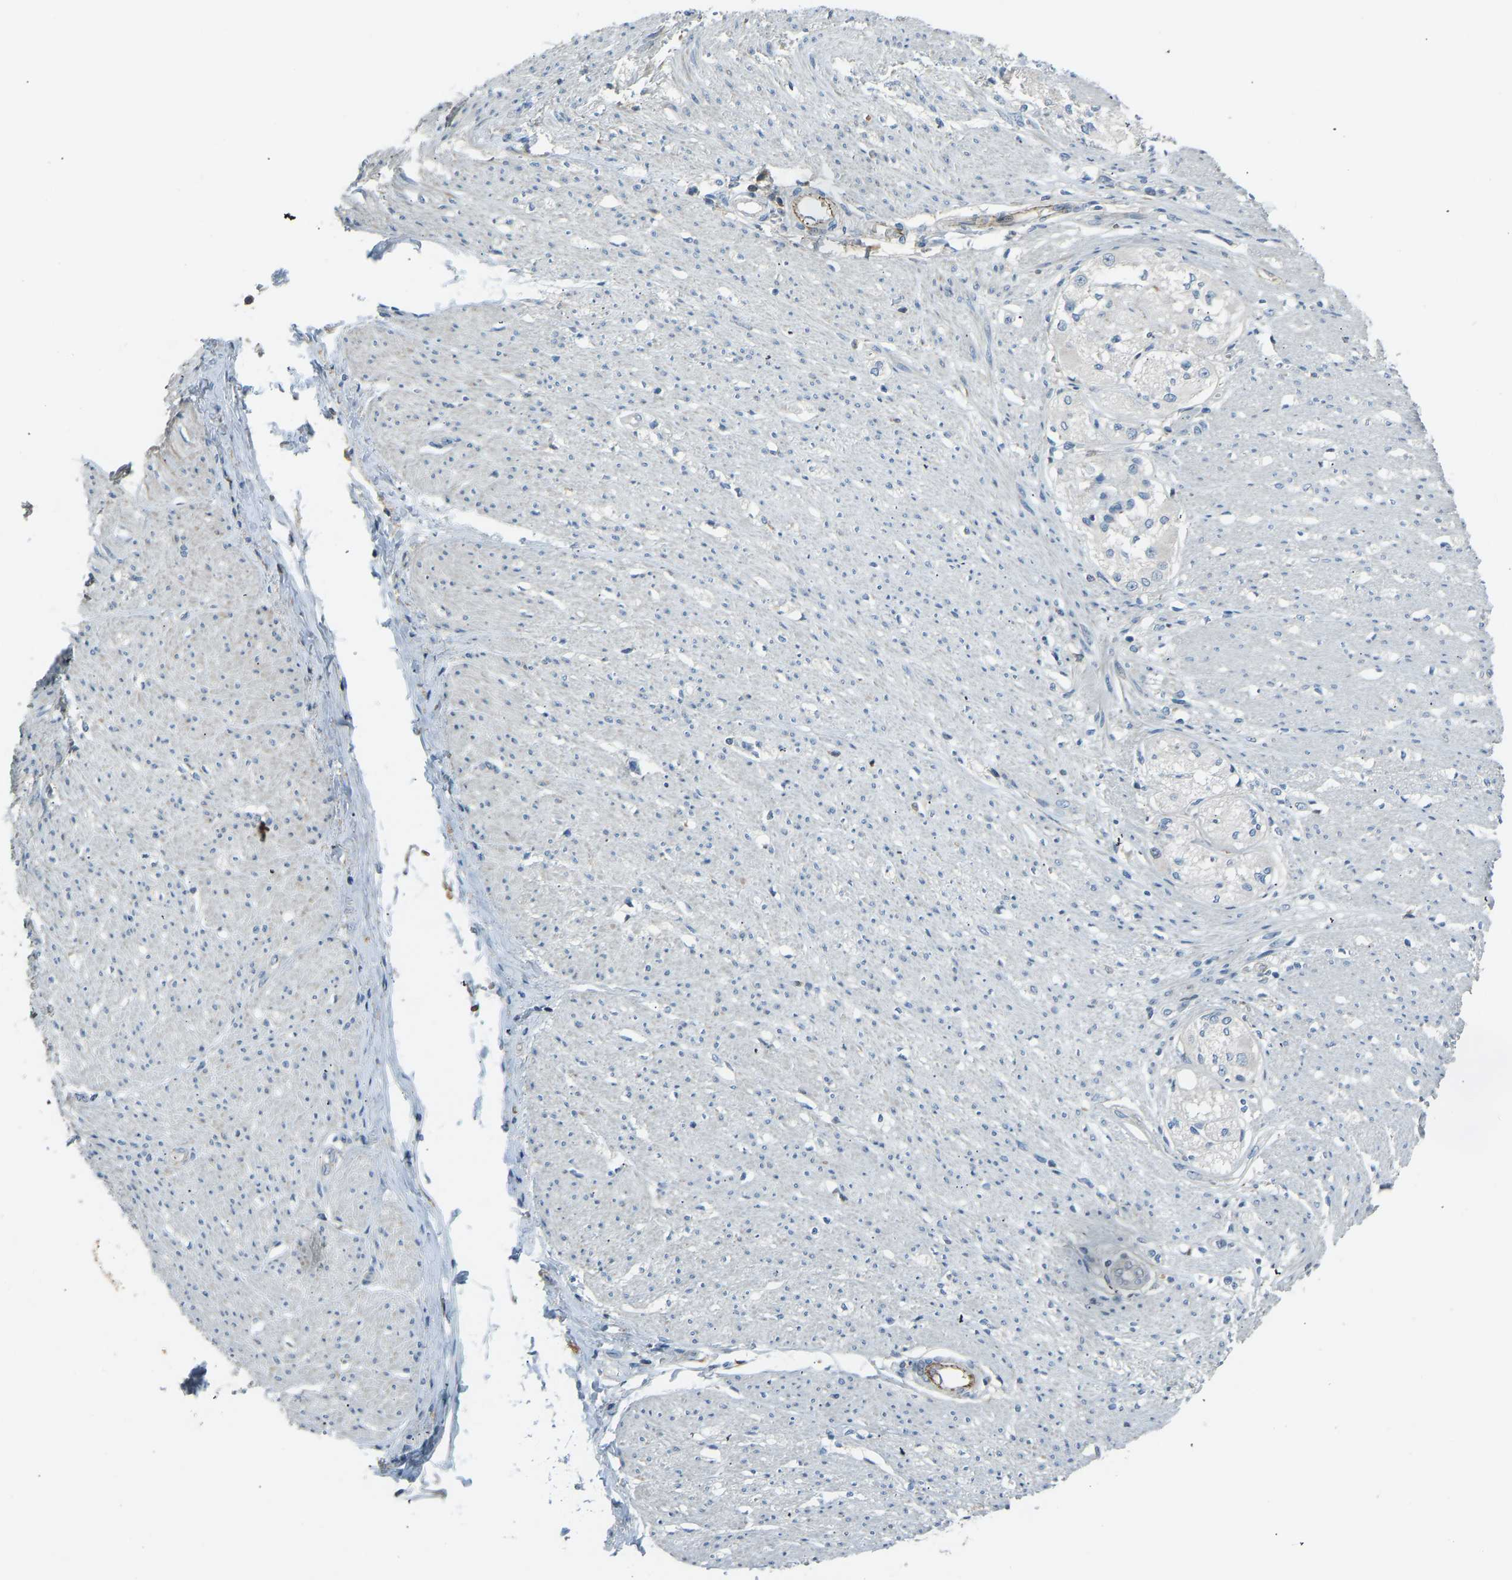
{"staining": {"intensity": "negative", "quantity": "none", "location": "none"}, "tissue": "adipose tissue", "cell_type": "Adipocytes", "image_type": "normal", "snomed": [{"axis": "morphology", "description": "Normal tissue, NOS"}, {"axis": "morphology", "description": "Adenocarcinoma, NOS"}, {"axis": "topography", "description": "Colon"}, {"axis": "topography", "description": "Peripheral nerve tissue"}], "caption": "The IHC histopathology image has no significant expression in adipocytes of adipose tissue.", "gene": "FBLN2", "patient": {"sex": "male", "age": 14}}